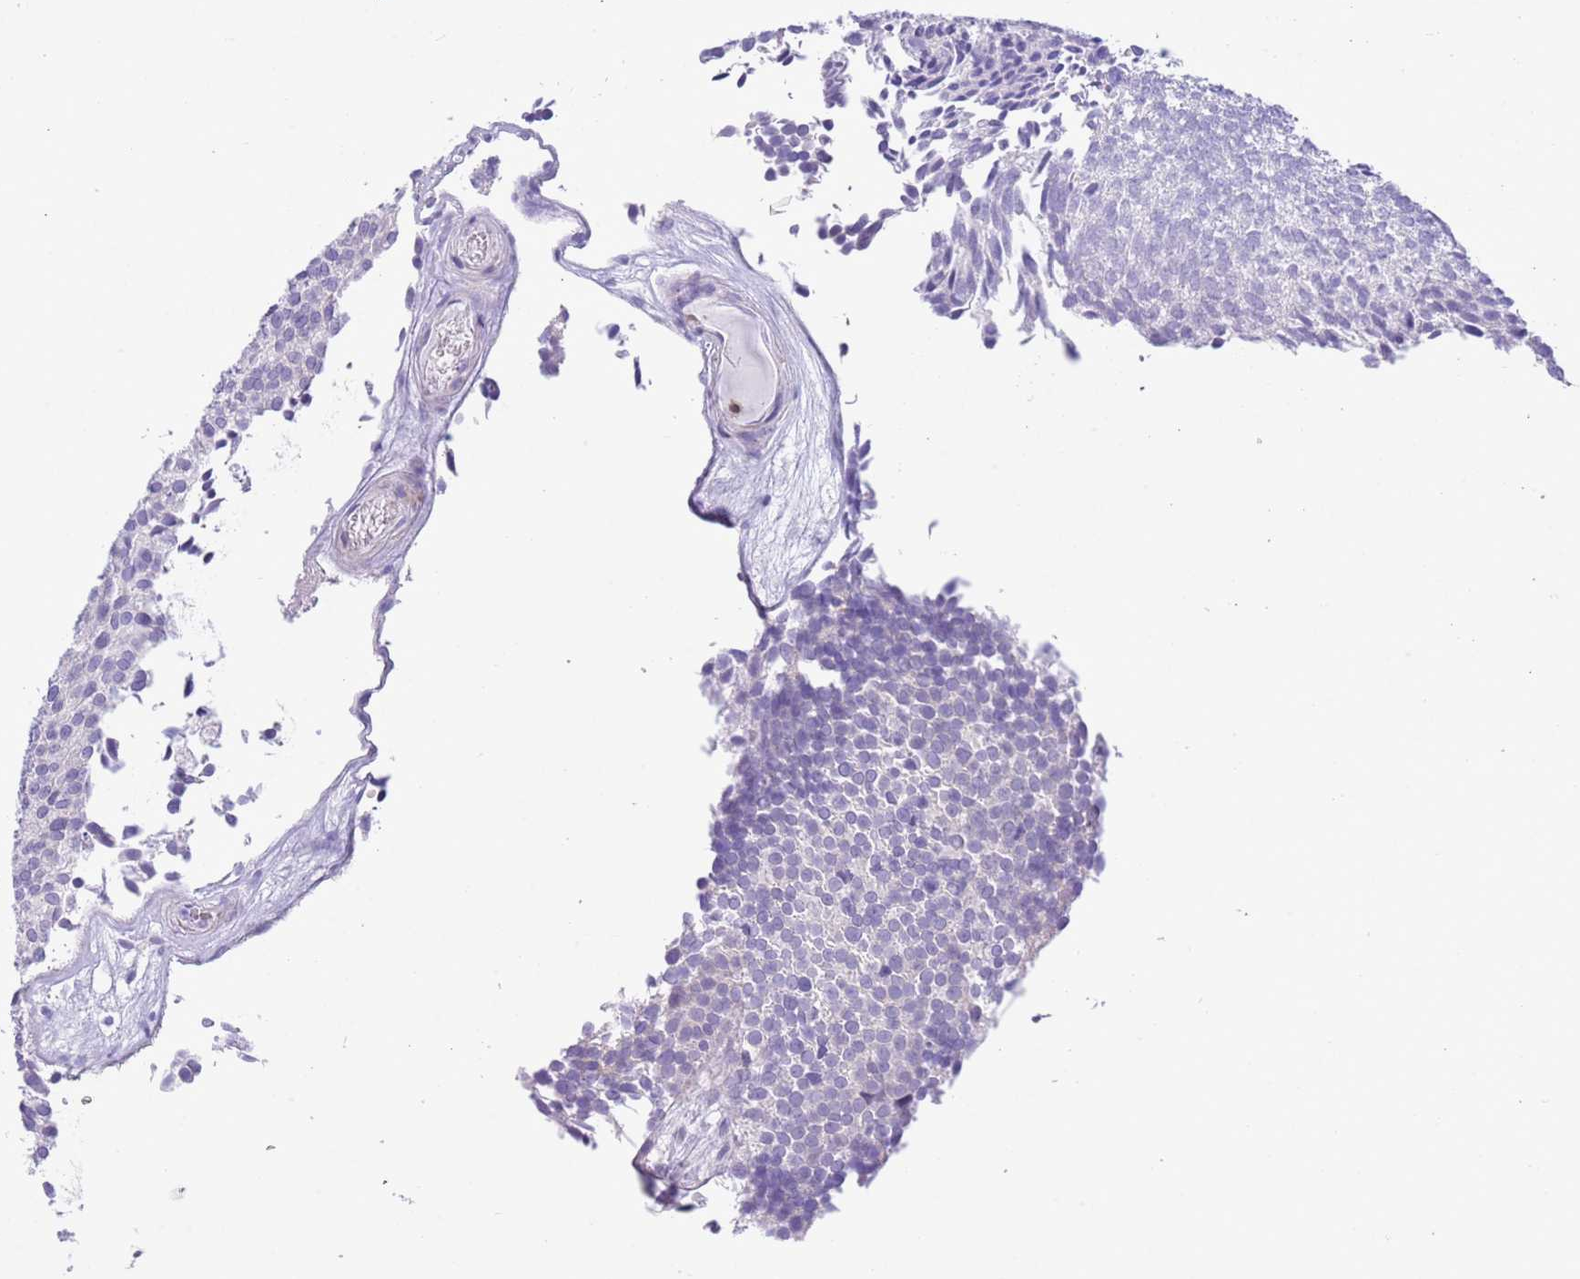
{"staining": {"intensity": "negative", "quantity": "none", "location": "none"}, "tissue": "urothelial cancer", "cell_type": "Tumor cells", "image_type": "cancer", "snomed": [{"axis": "morphology", "description": "Urothelial carcinoma, Low grade"}, {"axis": "topography", "description": "Urinary bladder"}], "caption": "There is no significant expression in tumor cells of urothelial carcinoma (low-grade).", "gene": "OR6M1", "patient": {"sex": "male", "age": 84}}